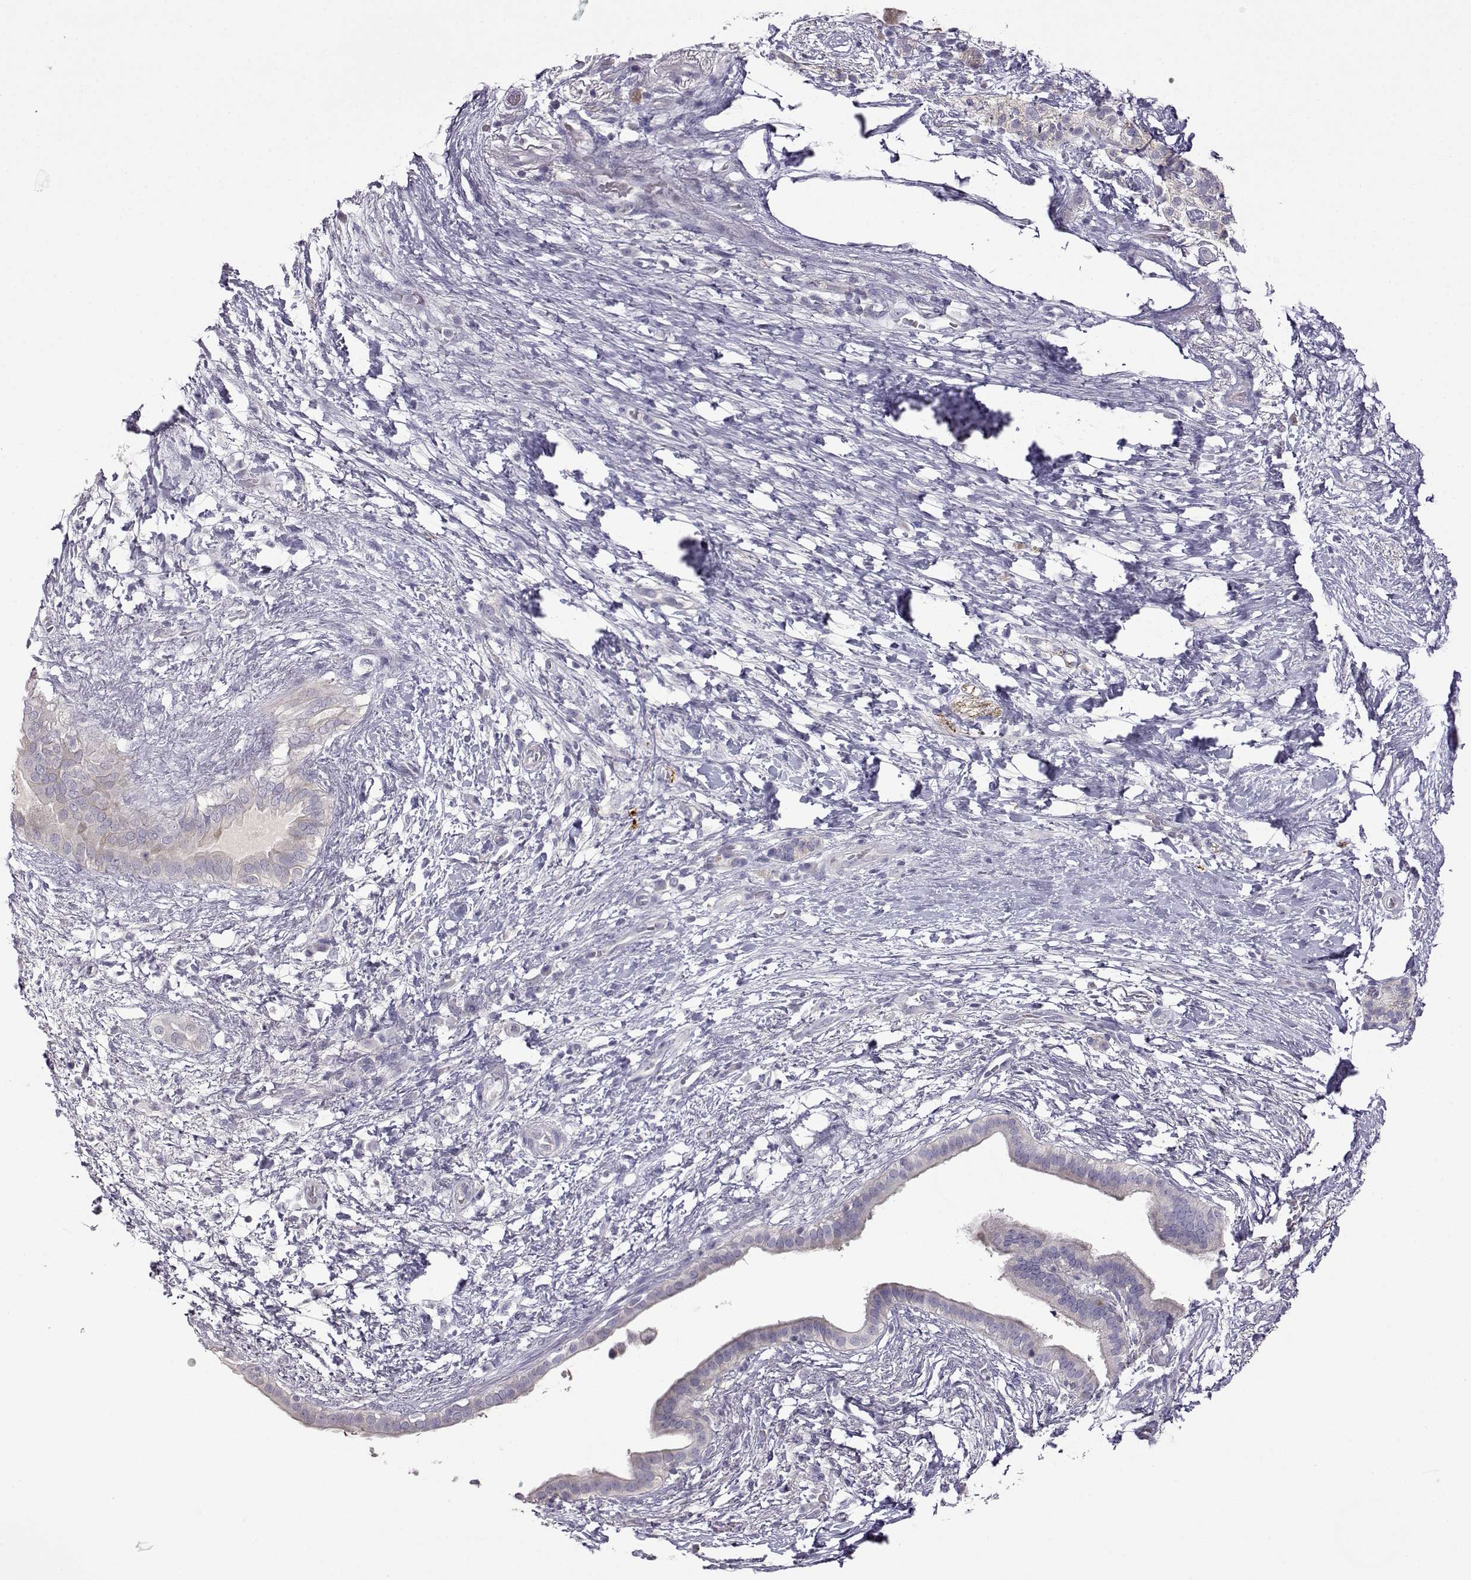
{"staining": {"intensity": "negative", "quantity": "none", "location": "none"}, "tissue": "pancreatic cancer", "cell_type": "Tumor cells", "image_type": "cancer", "snomed": [{"axis": "morphology", "description": "Adenocarcinoma, NOS"}, {"axis": "topography", "description": "Pancreas"}], "caption": "High magnification brightfield microscopy of pancreatic cancer (adenocarcinoma) stained with DAB (3,3'-diaminobenzidine) (brown) and counterstained with hematoxylin (blue): tumor cells show no significant positivity. (DAB (3,3'-diaminobenzidine) immunohistochemistry, high magnification).", "gene": "VGF", "patient": {"sex": "female", "age": 72}}